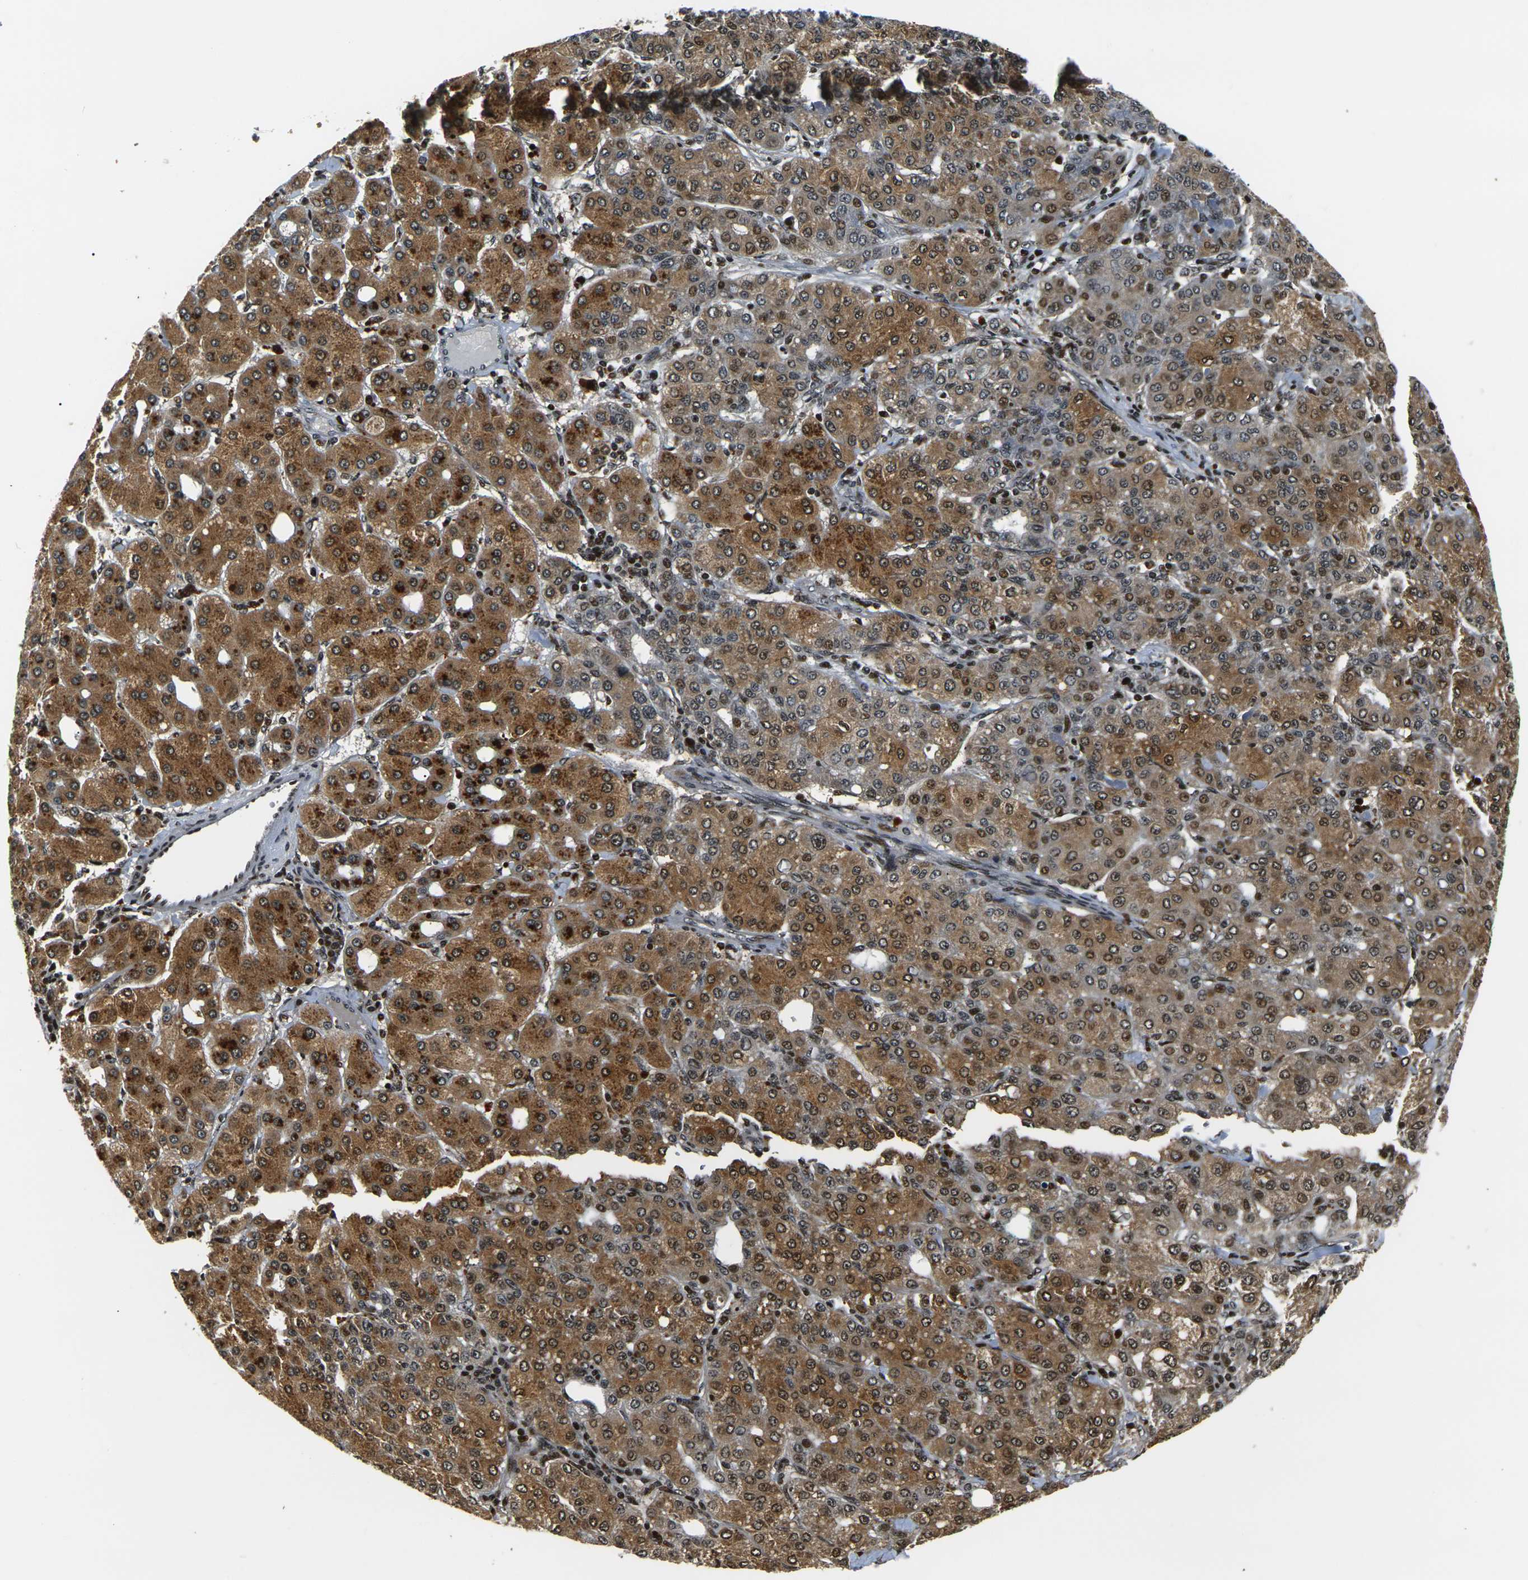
{"staining": {"intensity": "moderate", "quantity": ">75%", "location": "cytoplasmic/membranous,nuclear"}, "tissue": "liver cancer", "cell_type": "Tumor cells", "image_type": "cancer", "snomed": [{"axis": "morphology", "description": "Carcinoma, Hepatocellular, NOS"}, {"axis": "topography", "description": "Liver"}], "caption": "Tumor cells demonstrate medium levels of moderate cytoplasmic/membranous and nuclear expression in about >75% of cells in human liver cancer (hepatocellular carcinoma).", "gene": "ACTL6A", "patient": {"sex": "male", "age": 65}}